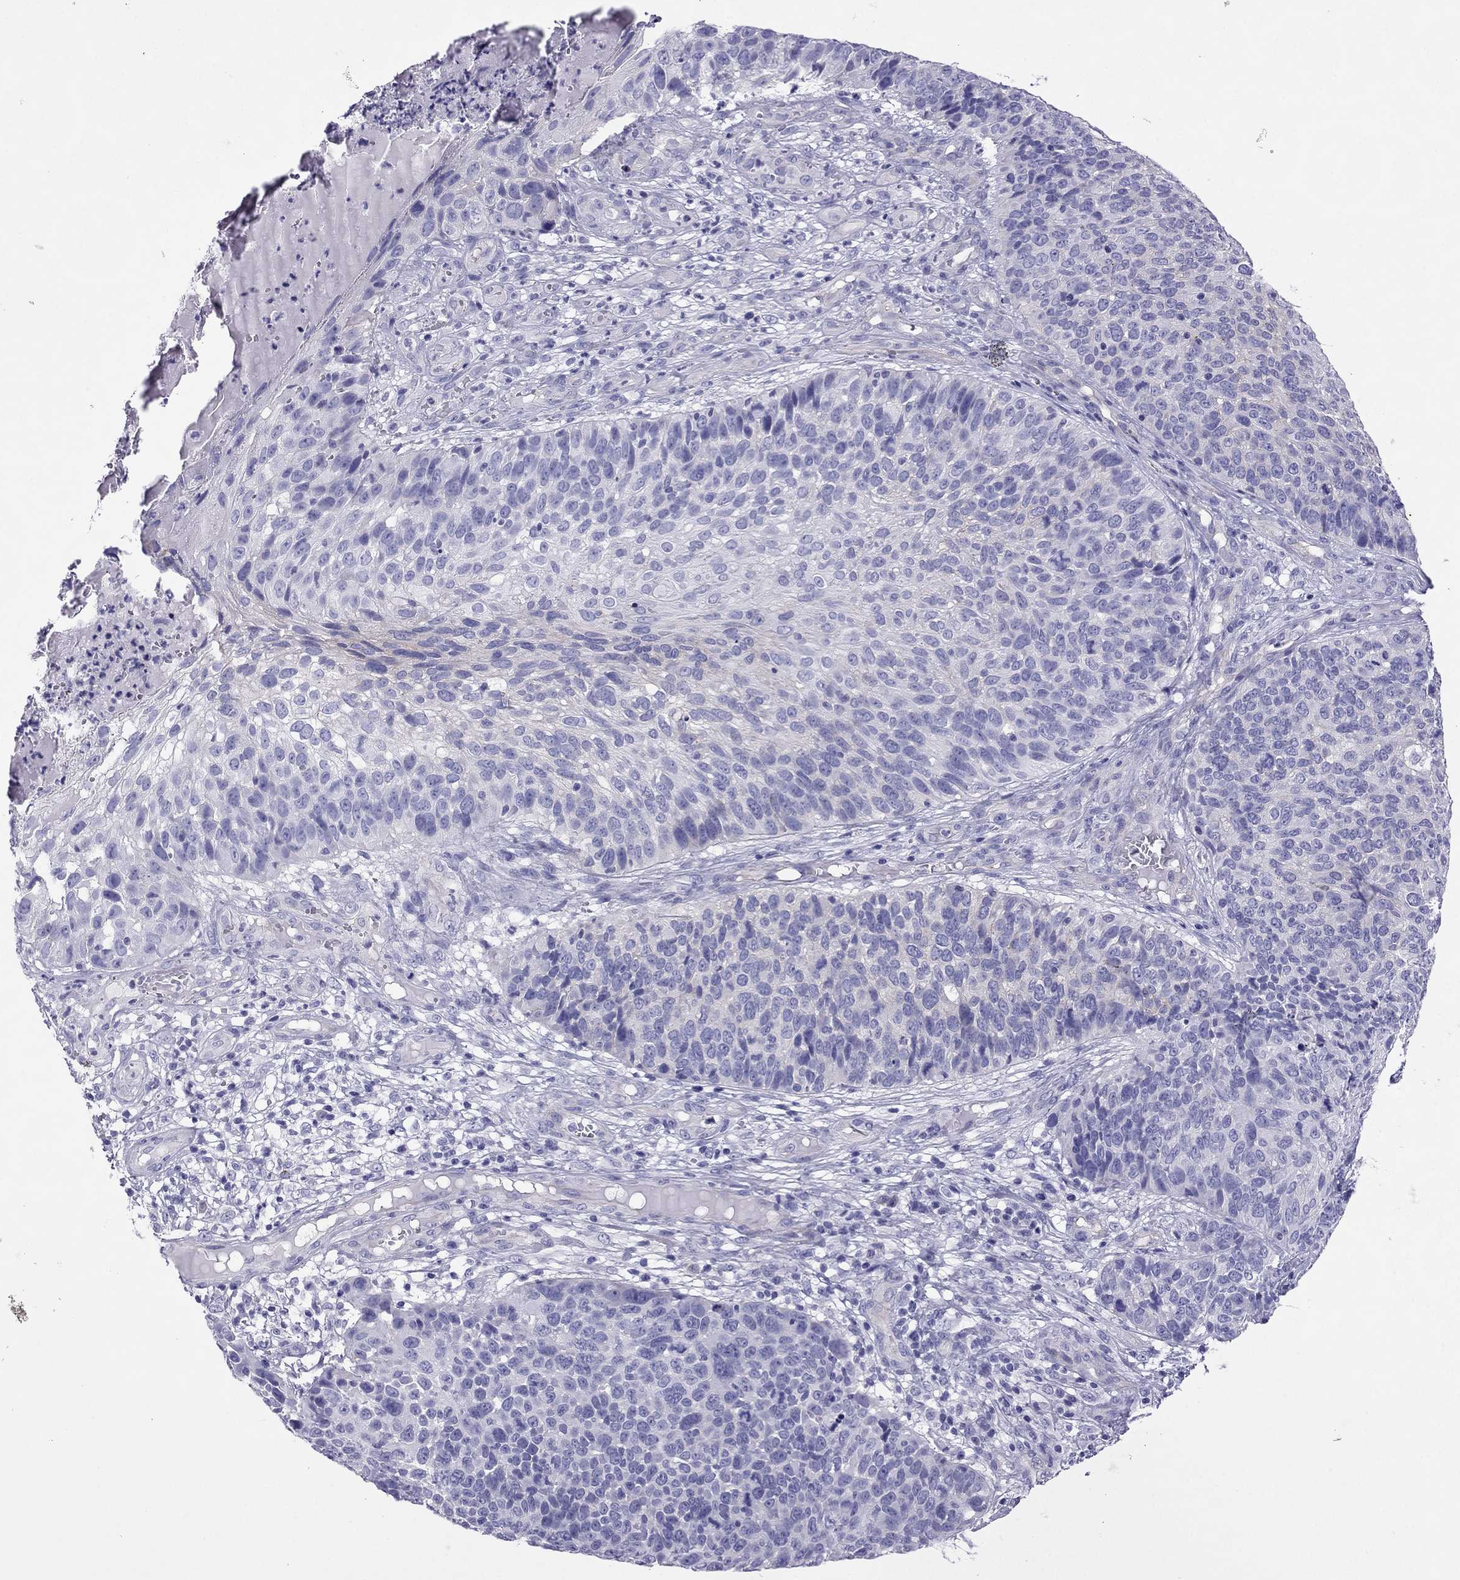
{"staining": {"intensity": "negative", "quantity": "none", "location": "none"}, "tissue": "skin cancer", "cell_type": "Tumor cells", "image_type": "cancer", "snomed": [{"axis": "morphology", "description": "Squamous cell carcinoma, NOS"}, {"axis": "topography", "description": "Skin"}], "caption": "Protein analysis of skin cancer (squamous cell carcinoma) reveals no significant positivity in tumor cells.", "gene": "MYL11", "patient": {"sex": "male", "age": 92}}